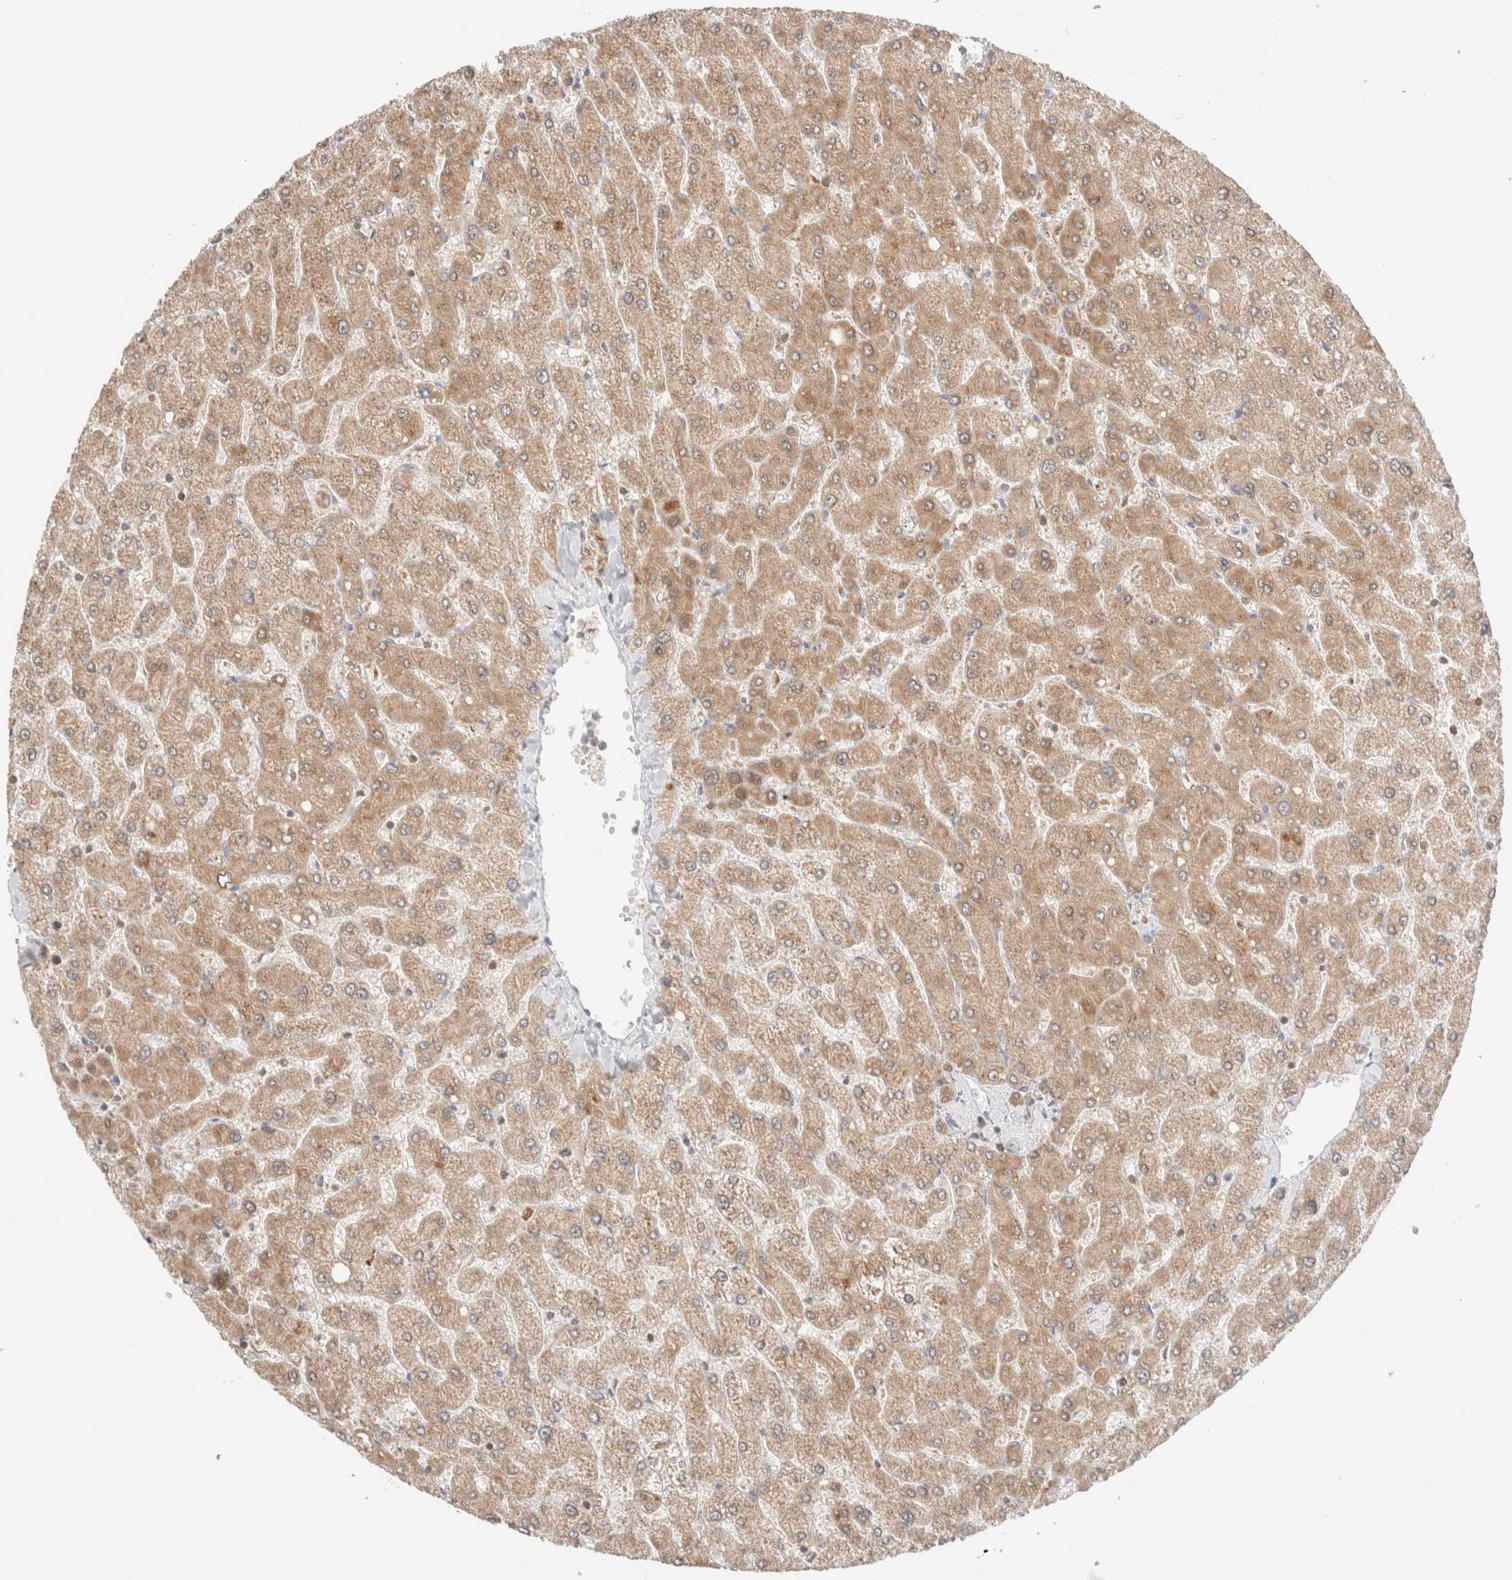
{"staining": {"intensity": "moderate", "quantity": ">75%", "location": "cytoplasmic/membranous"}, "tissue": "liver", "cell_type": "Cholangiocytes", "image_type": "normal", "snomed": [{"axis": "morphology", "description": "Normal tissue, NOS"}, {"axis": "topography", "description": "Liver"}], "caption": "Unremarkable liver demonstrates moderate cytoplasmic/membranous staining in approximately >75% of cholangiocytes, visualized by immunohistochemistry. The protein of interest is shown in brown color, while the nuclei are stained blue.", "gene": "XKR4", "patient": {"sex": "male", "age": 55}}